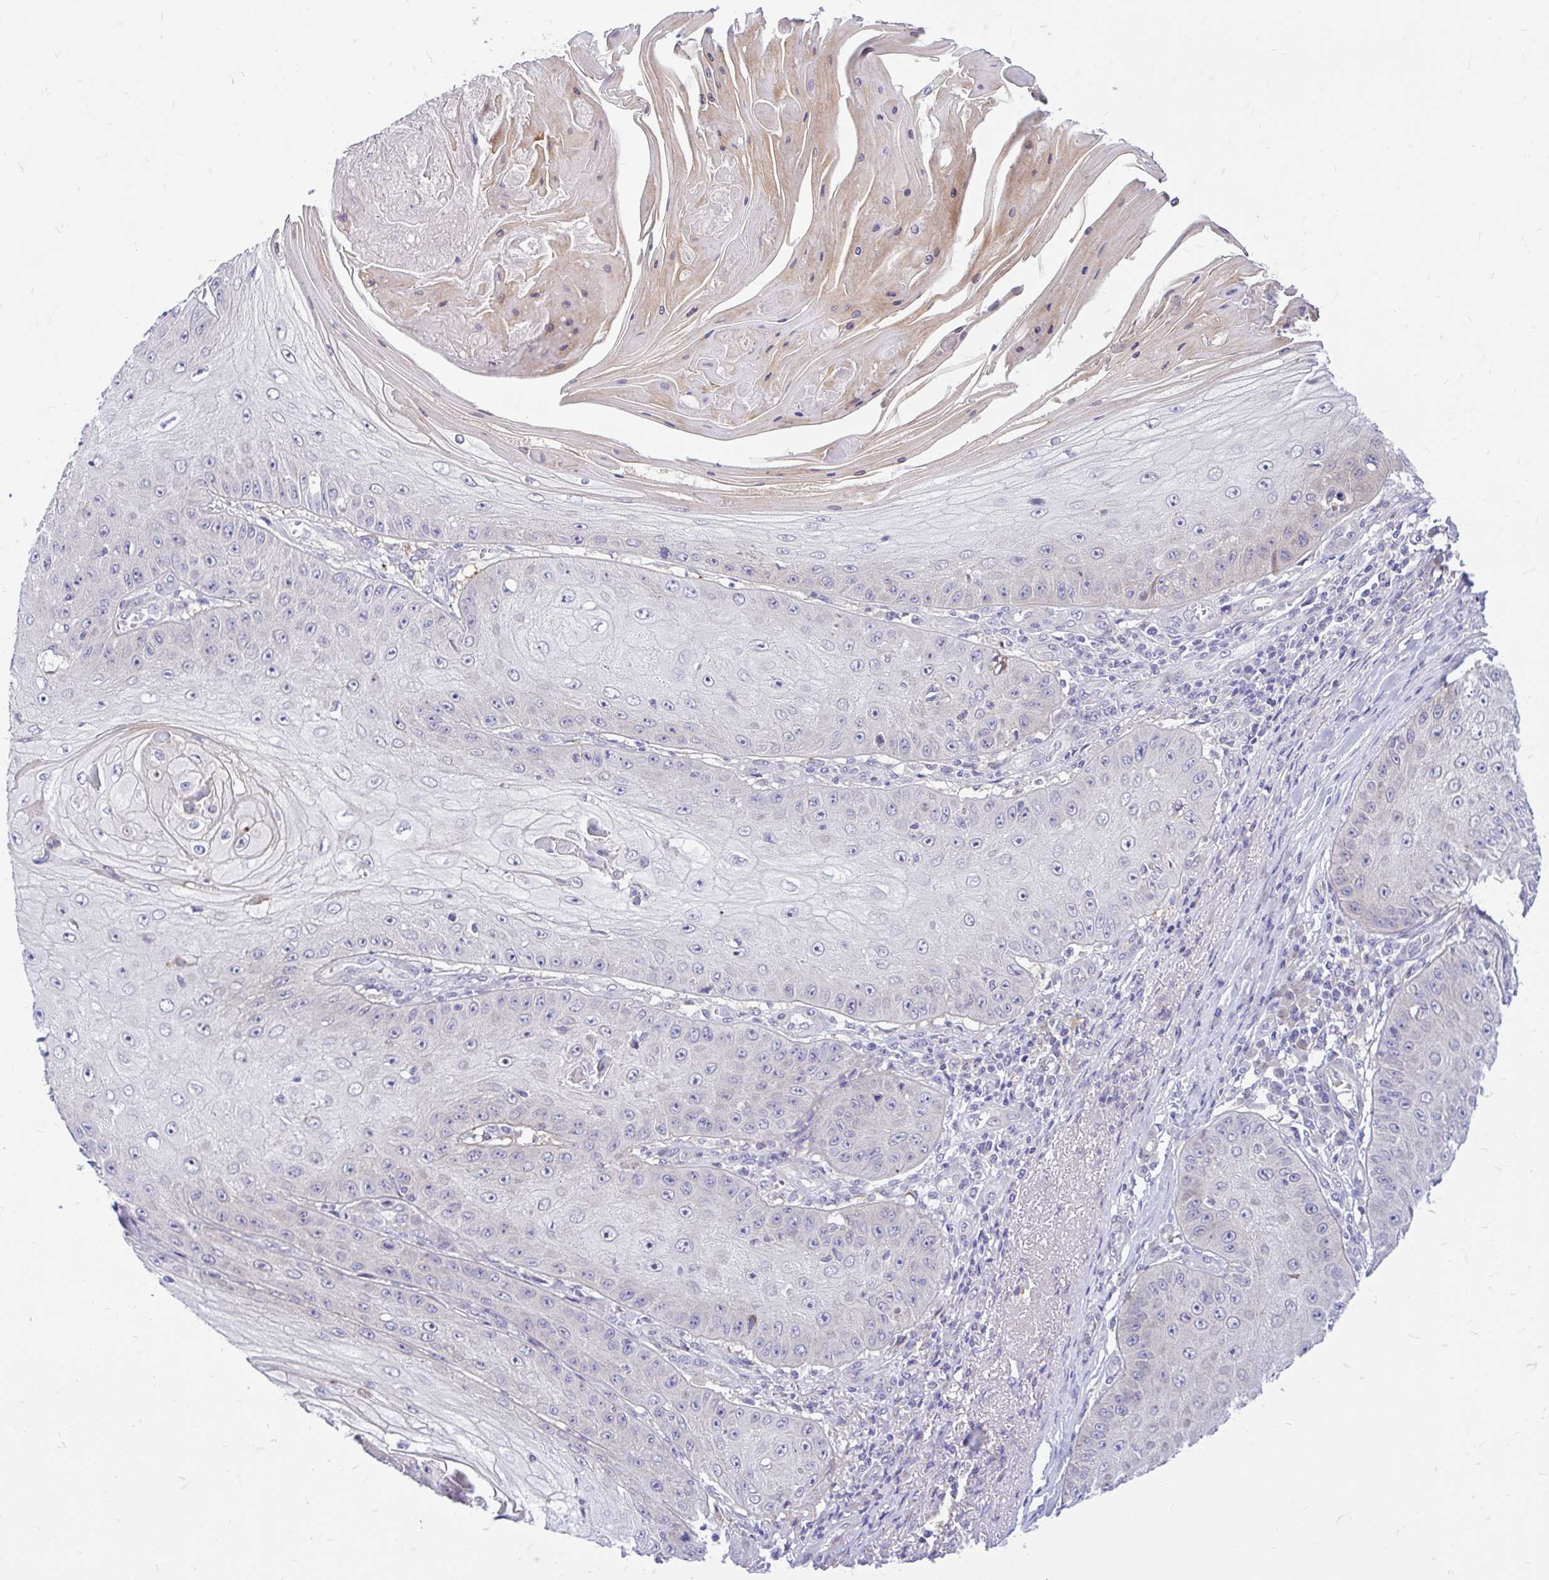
{"staining": {"intensity": "moderate", "quantity": "<25%", "location": "cytoplasmic/membranous"}, "tissue": "skin cancer", "cell_type": "Tumor cells", "image_type": "cancer", "snomed": [{"axis": "morphology", "description": "Squamous cell carcinoma, NOS"}, {"axis": "topography", "description": "Skin"}], "caption": "Skin squamous cell carcinoma tissue reveals moderate cytoplasmic/membranous expression in about <25% of tumor cells Immunohistochemistry stains the protein of interest in brown and the nuclei are stained blue.", "gene": "ESPNL", "patient": {"sex": "male", "age": 70}}